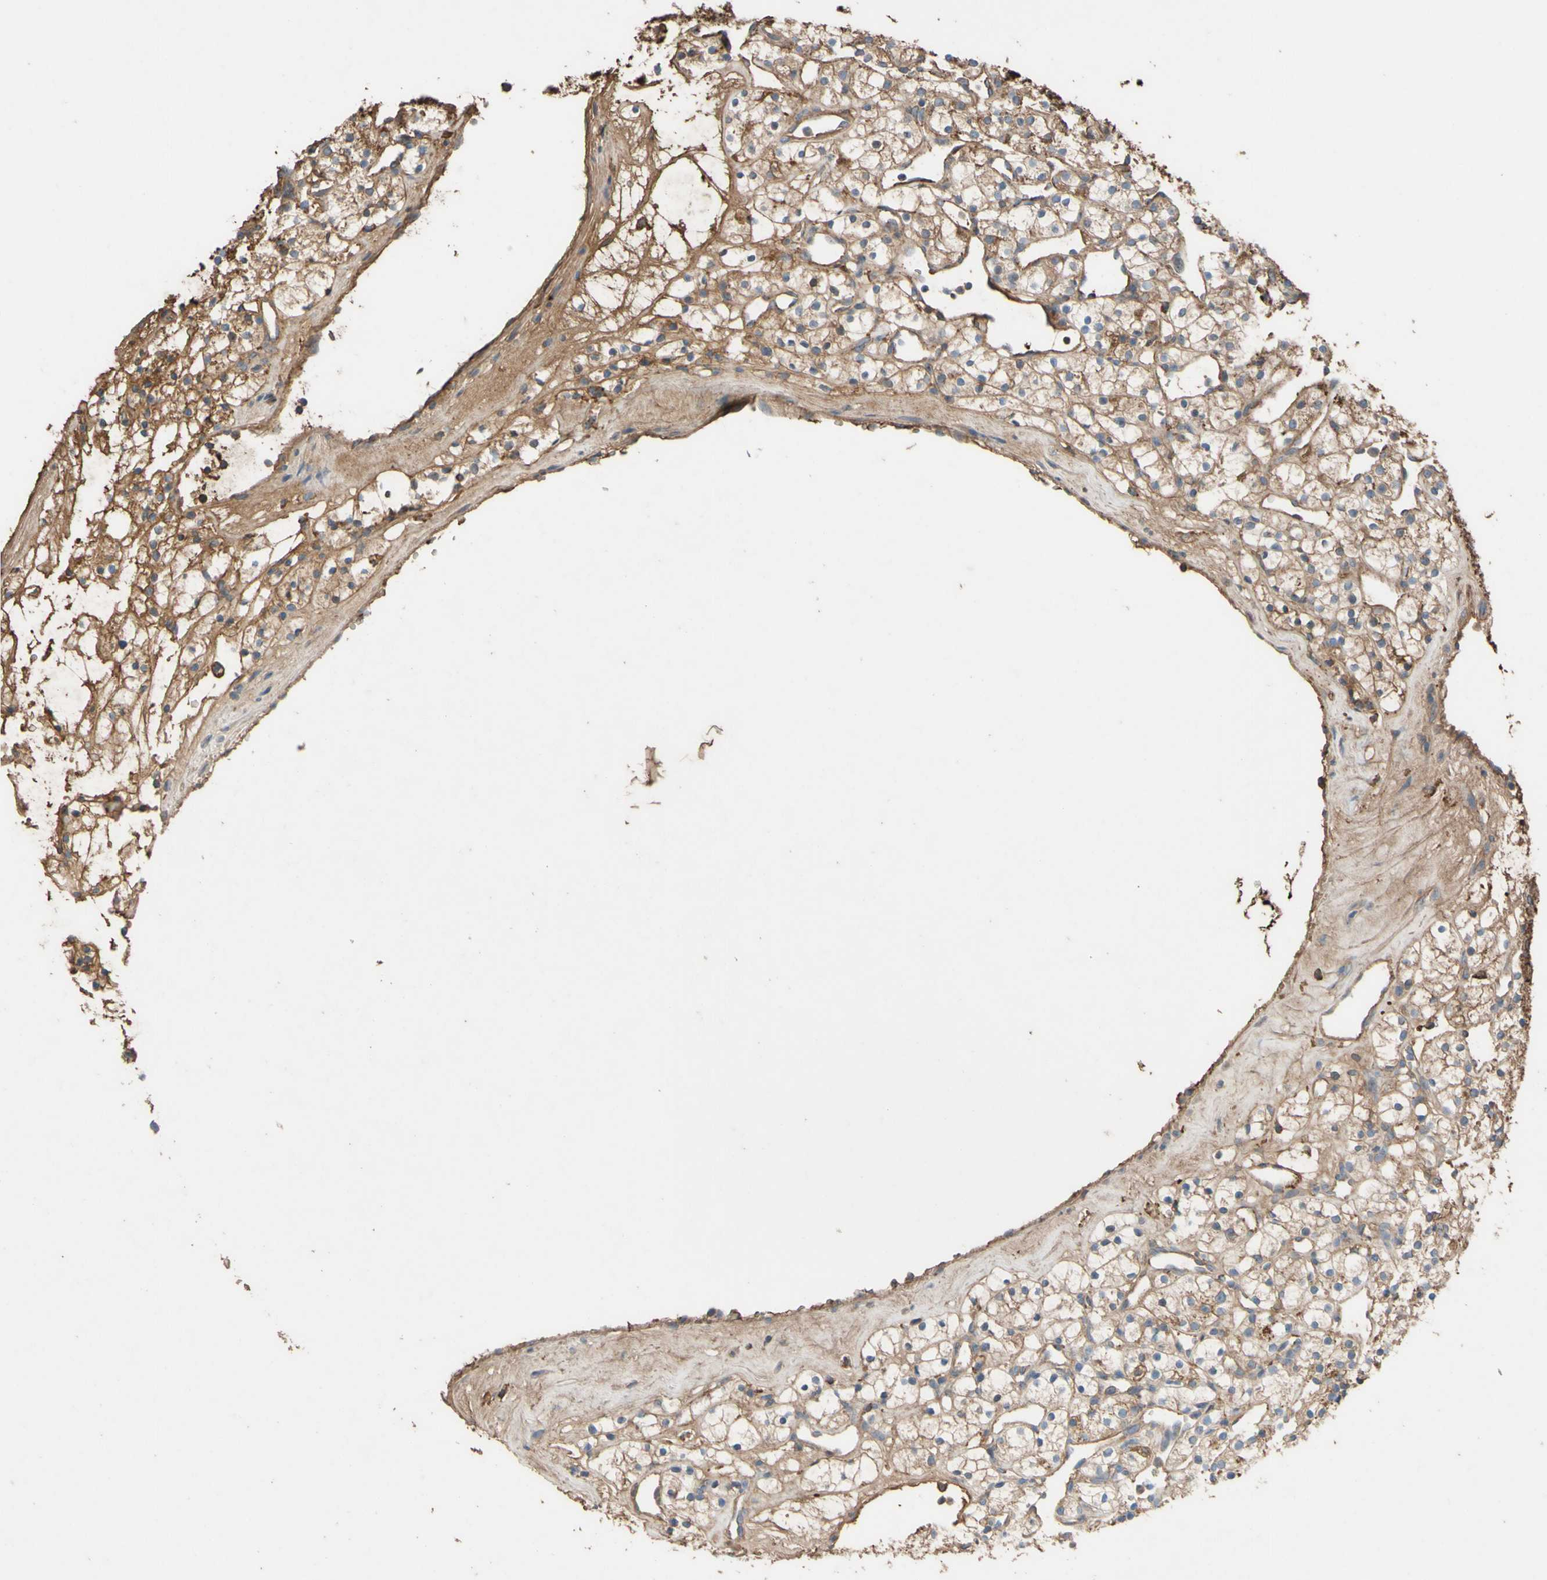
{"staining": {"intensity": "moderate", "quantity": "25%-75%", "location": "cytoplasmic/membranous"}, "tissue": "renal cancer", "cell_type": "Tumor cells", "image_type": "cancer", "snomed": [{"axis": "morphology", "description": "Adenocarcinoma, NOS"}, {"axis": "topography", "description": "Kidney"}], "caption": "Tumor cells show moderate cytoplasmic/membranous staining in about 25%-75% of cells in renal cancer.", "gene": "PTGDS", "patient": {"sex": "female", "age": 60}}